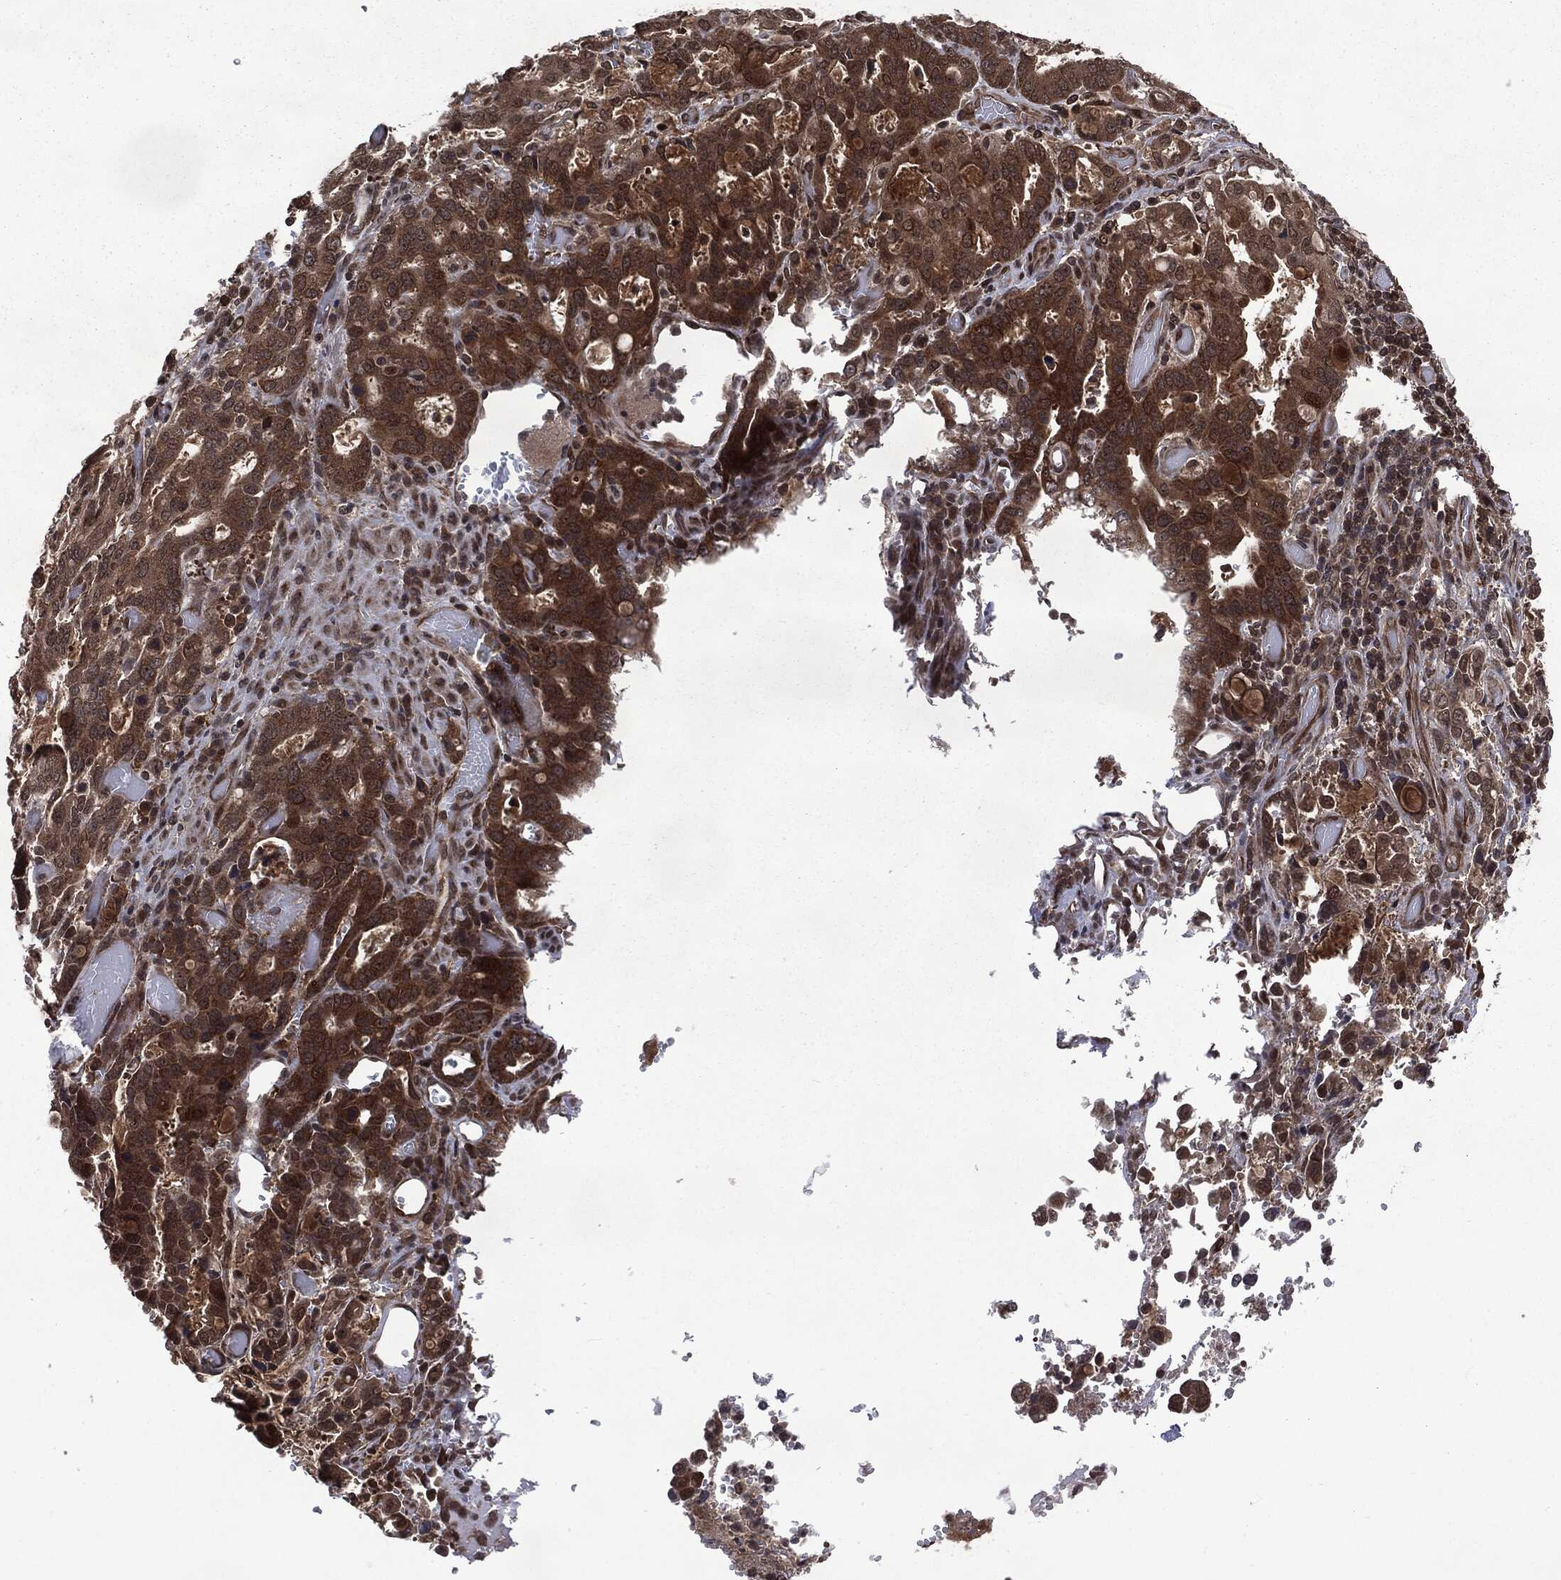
{"staining": {"intensity": "strong", "quantity": ">75%", "location": "cytoplasmic/membranous,nuclear"}, "tissue": "stomach cancer", "cell_type": "Tumor cells", "image_type": "cancer", "snomed": [{"axis": "morphology", "description": "Adenocarcinoma, NOS"}, {"axis": "topography", "description": "Stomach, upper"}, {"axis": "topography", "description": "Stomach"}], "caption": "Protein staining of stomach adenocarcinoma tissue exhibits strong cytoplasmic/membranous and nuclear staining in approximately >75% of tumor cells. (Stains: DAB in brown, nuclei in blue, Microscopy: brightfield microscopy at high magnification).", "gene": "STAU2", "patient": {"sex": "male", "age": 62}}